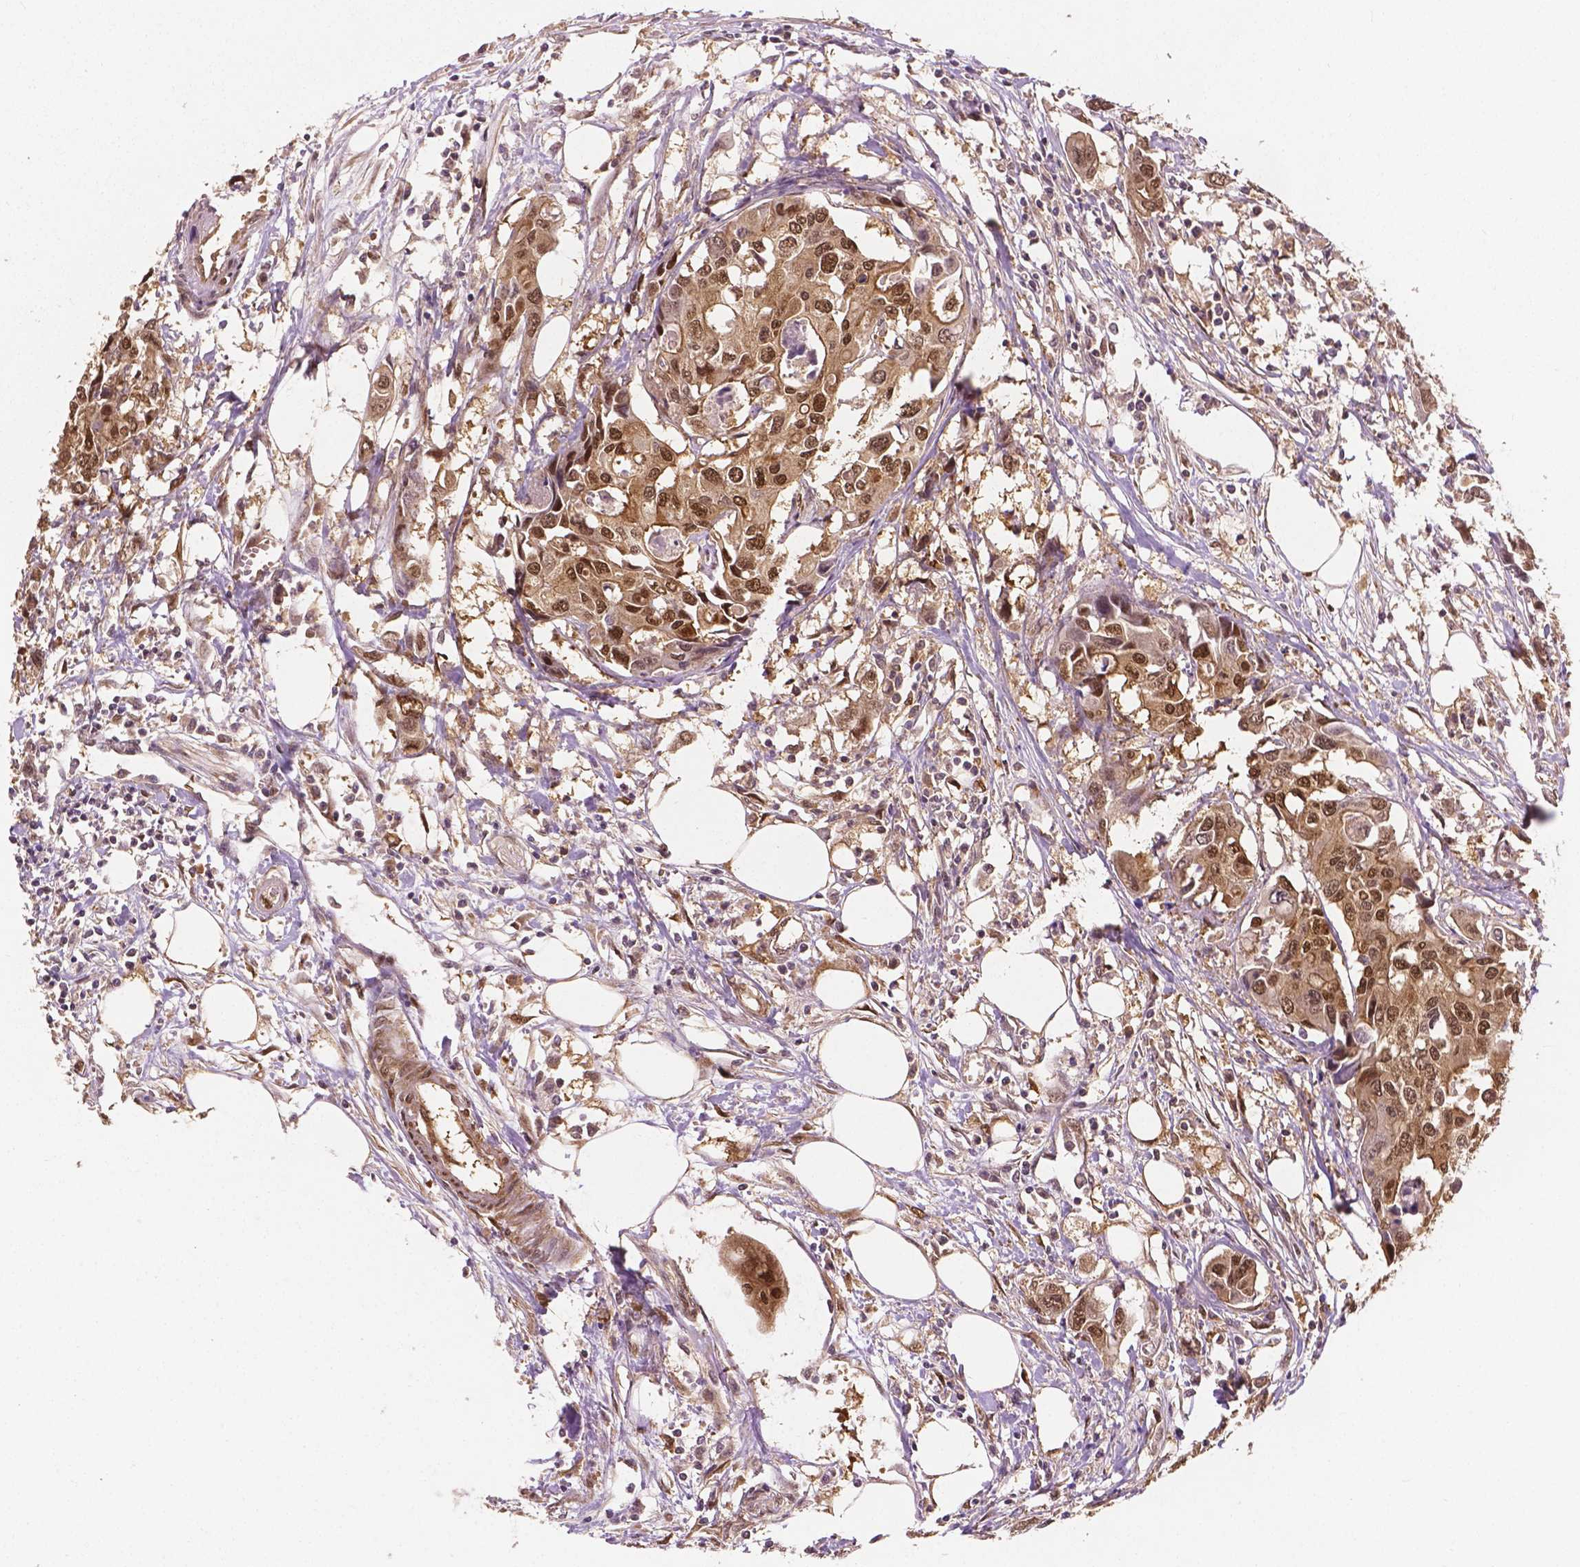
{"staining": {"intensity": "moderate", "quantity": ">75%", "location": "cytoplasmic/membranous,nuclear"}, "tissue": "colorectal cancer", "cell_type": "Tumor cells", "image_type": "cancer", "snomed": [{"axis": "morphology", "description": "Adenocarcinoma, NOS"}, {"axis": "topography", "description": "Colon"}], "caption": "Protein analysis of colorectal cancer (adenocarcinoma) tissue reveals moderate cytoplasmic/membranous and nuclear expression in about >75% of tumor cells.", "gene": "YAP1", "patient": {"sex": "male", "age": 77}}